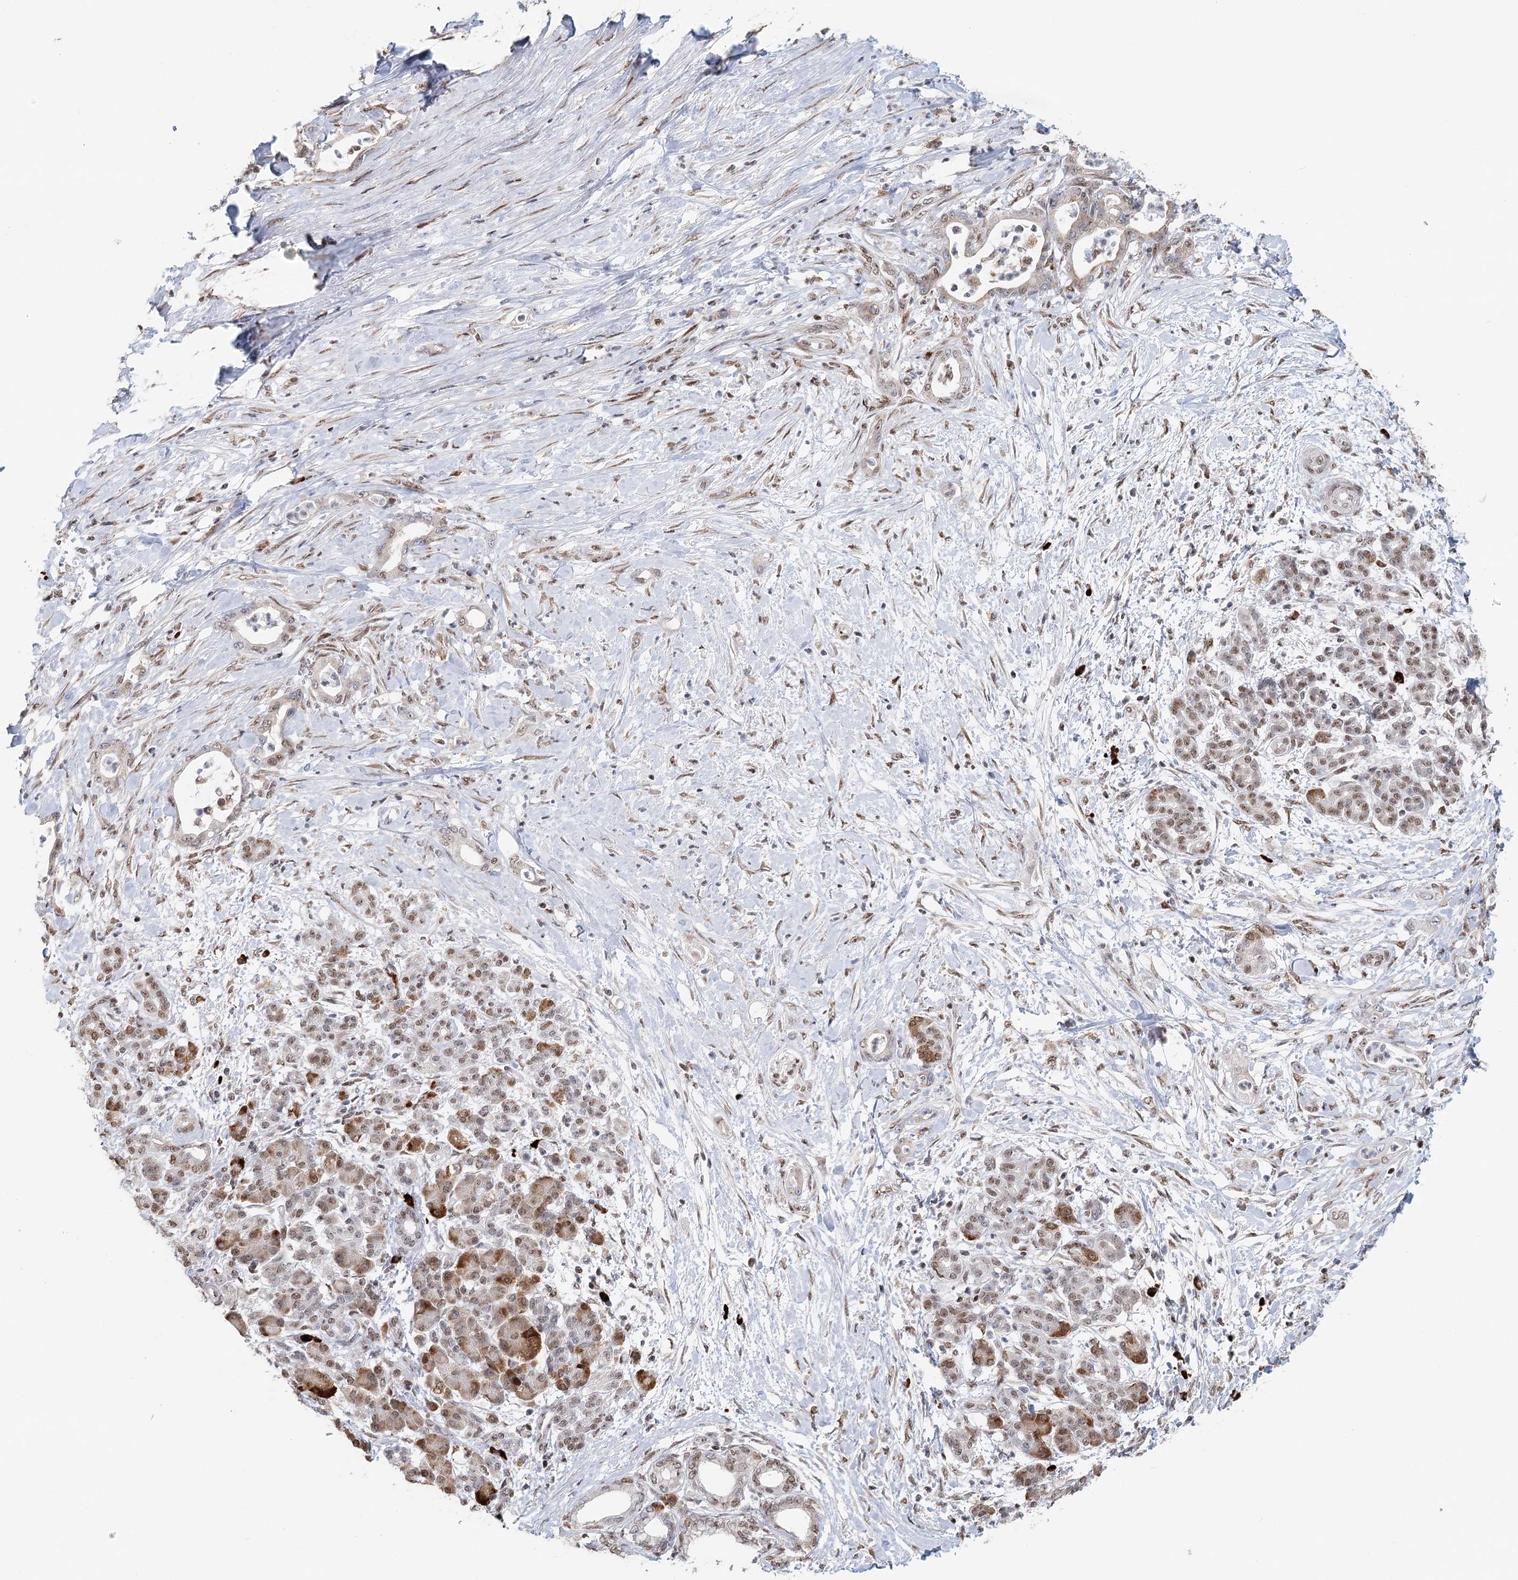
{"staining": {"intensity": "weak", "quantity": "25%-75%", "location": "nuclear"}, "tissue": "pancreatic cancer", "cell_type": "Tumor cells", "image_type": "cancer", "snomed": [{"axis": "morphology", "description": "Adenocarcinoma, NOS"}, {"axis": "topography", "description": "Pancreas"}], "caption": "Protein expression analysis of human pancreatic cancer reveals weak nuclear expression in approximately 25%-75% of tumor cells.", "gene": "BNIP5", "patient": {"sex": "female", "age": 55}}